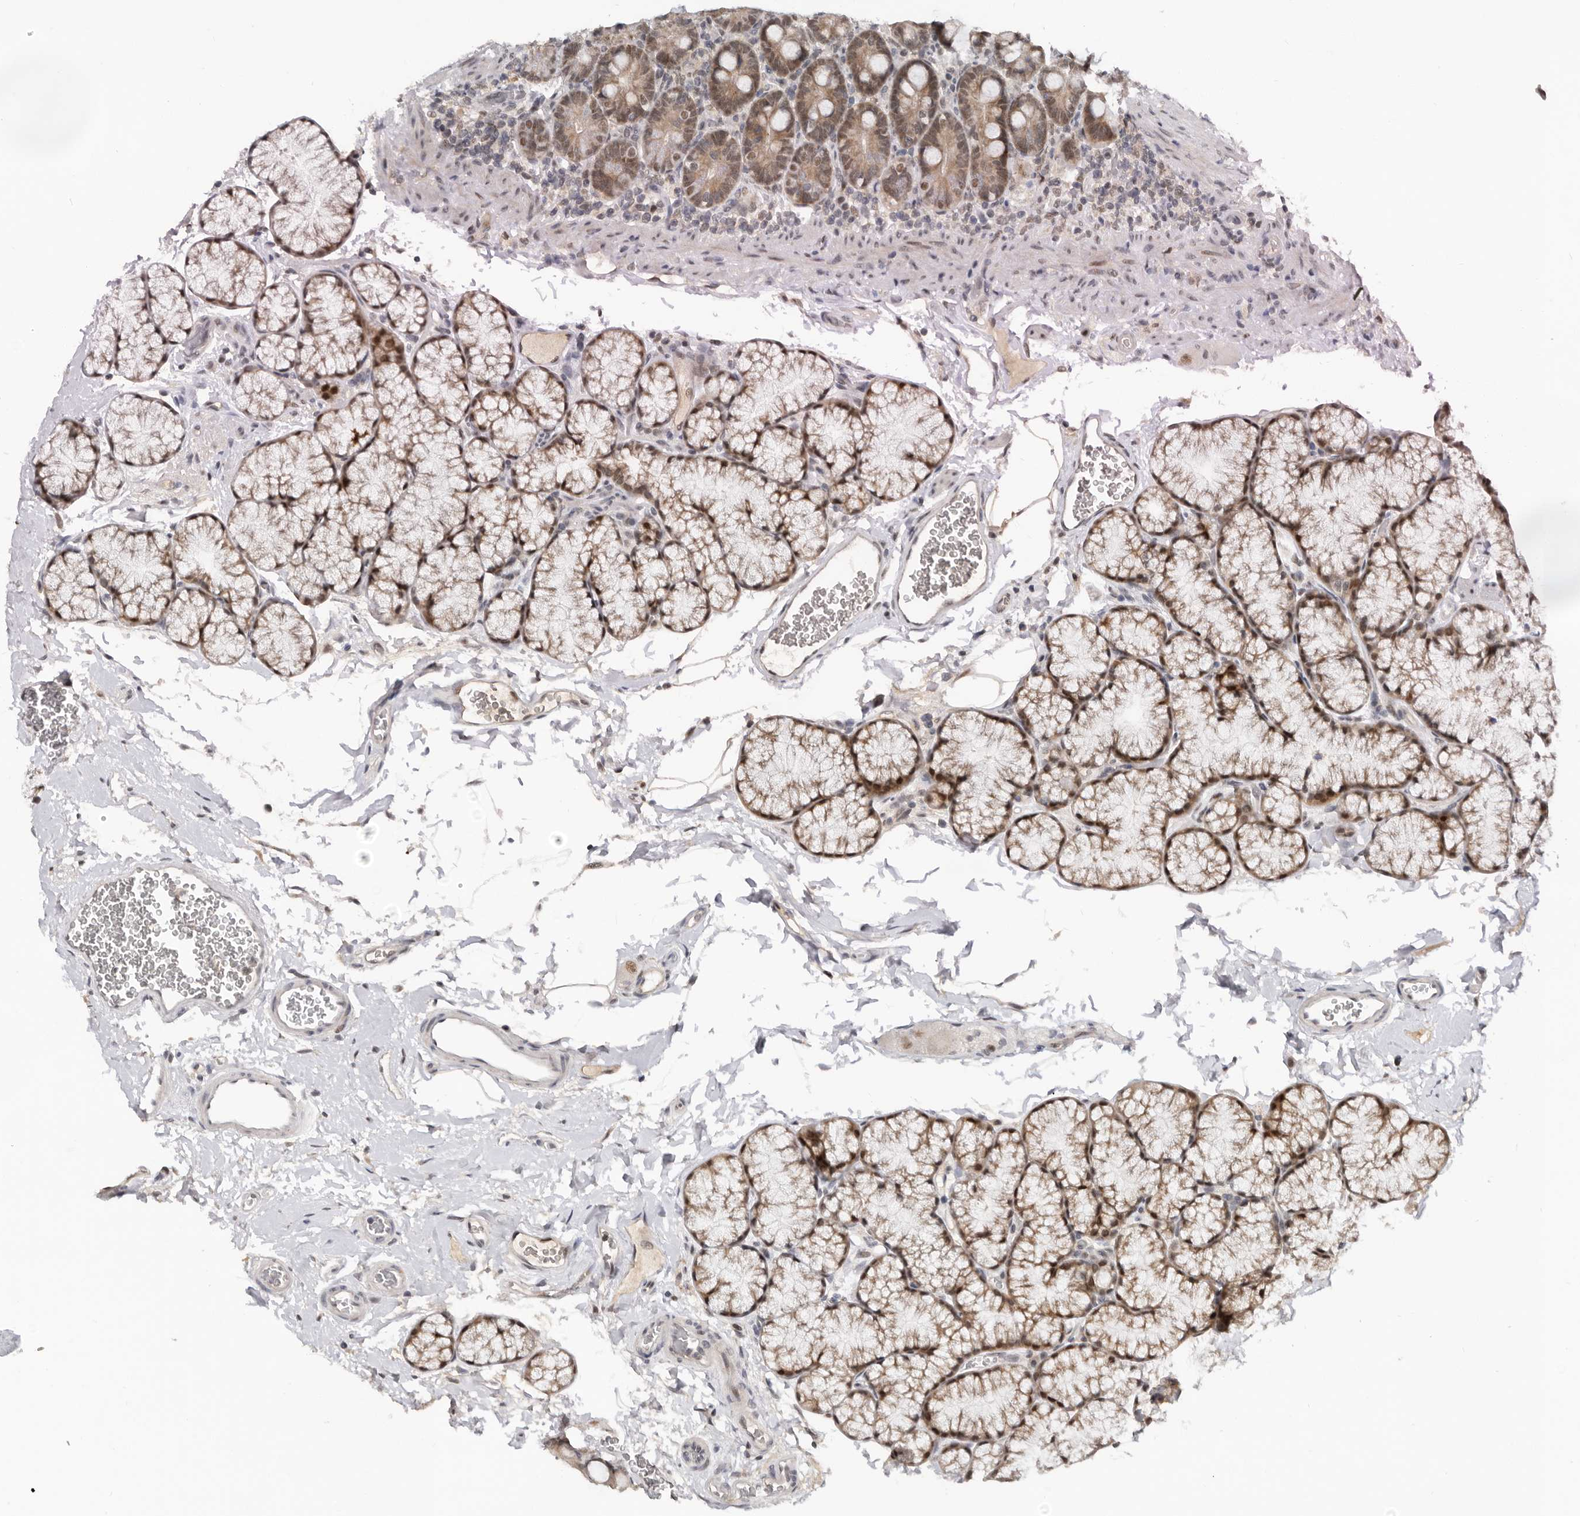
{"staining": {"intensity": "weak", "quantity": ">75%", "location": "cytoplasmic/membranous,nuclear"}, "tissue": "duodenum", "cell_type": "Glandular cells", "image_type": "normal", "snomed": [{"axis": "morphology", "description": "Normal tissue, NOS"}, {"axis": "topography", "description": "Duodenum"}], "caption": "A brown stain labels weak cytoplasmic/membranous,nuclear positivity of a protein in glandular cells of benign human duodenum.", "gene": "BRCA2", "patient": {"sex": "male", "age": 35}}